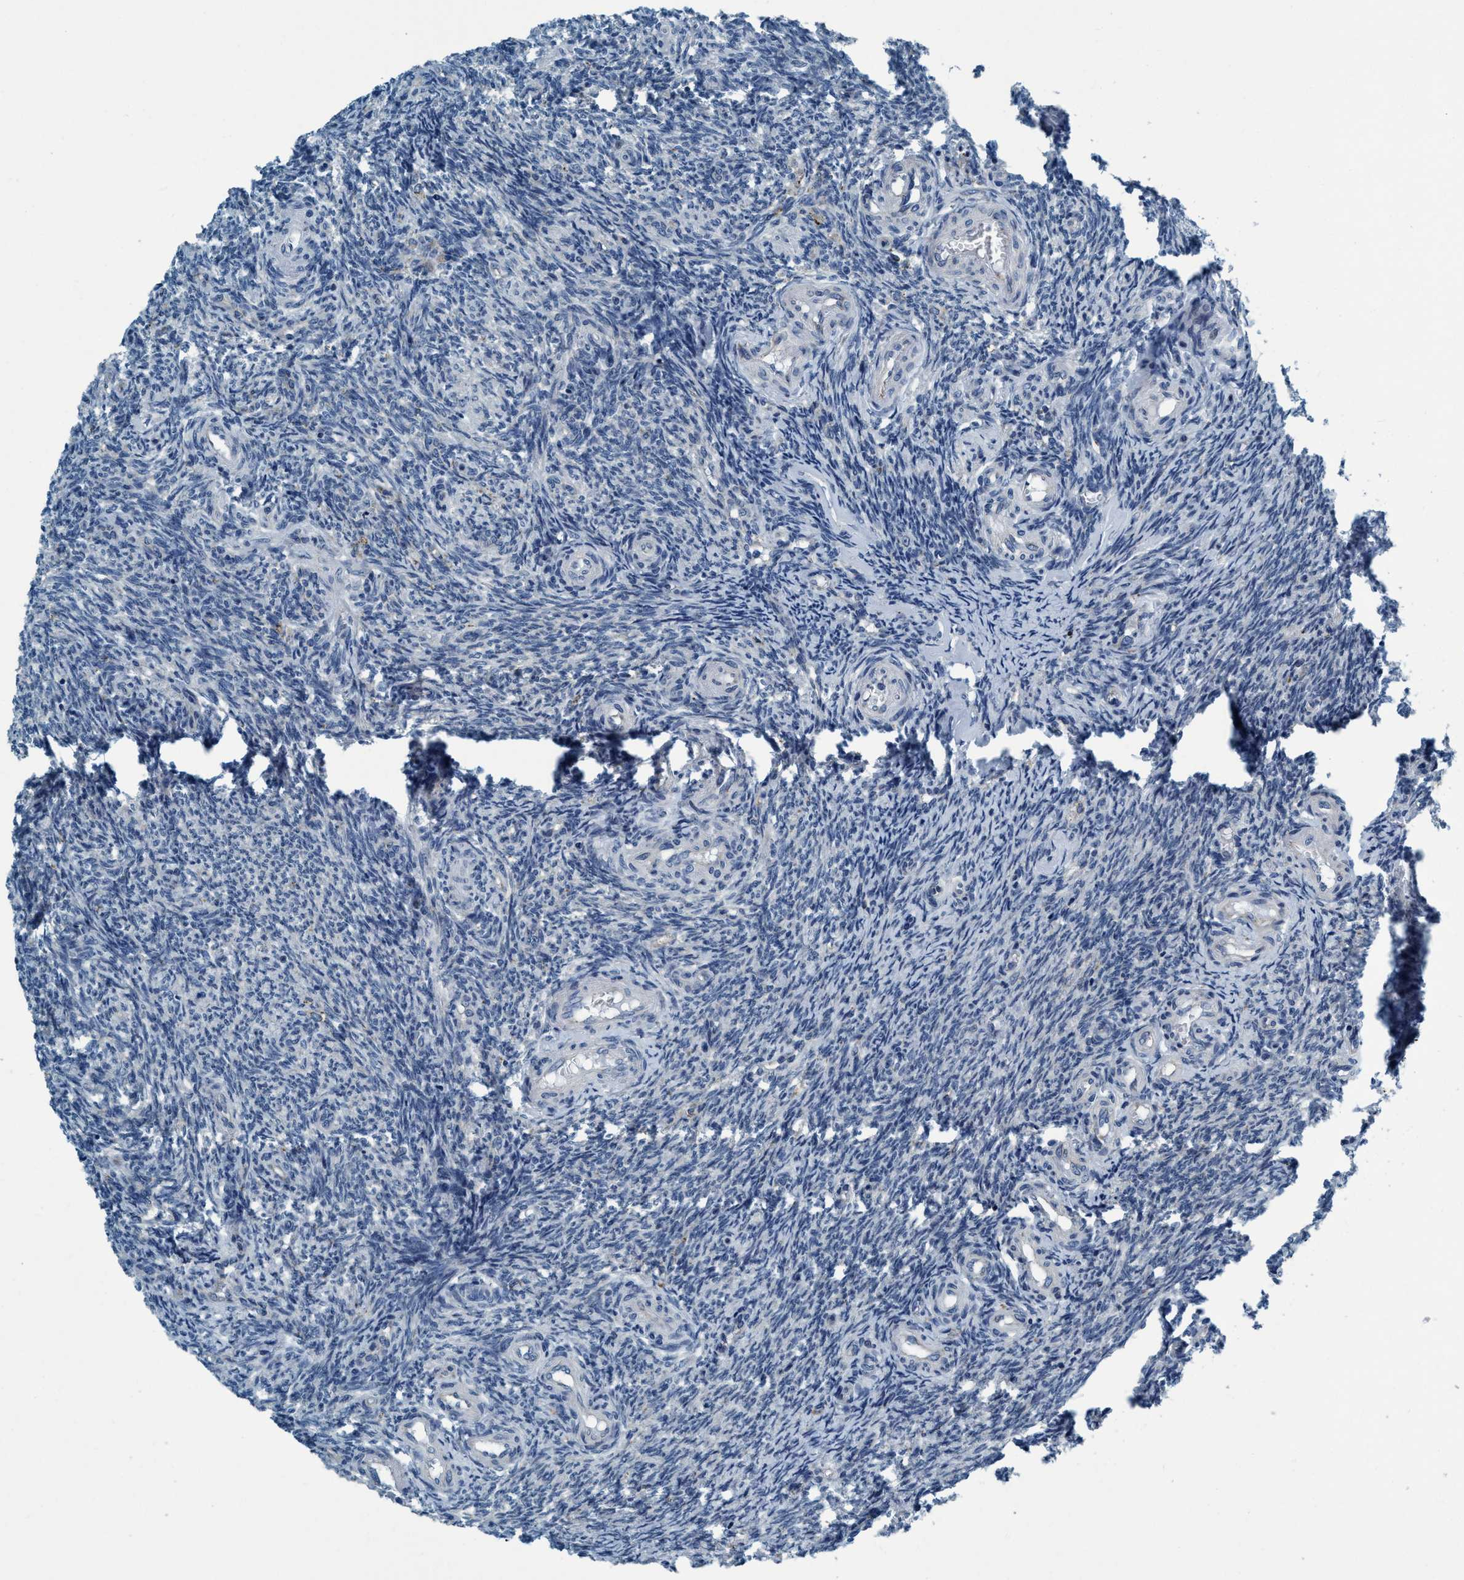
{"staining": {"intensity": "weak", "quantity": "<25%", "location": "cytoplasmic/membranous"}, "tissue": "ovary", "cell_type": "Follicle cells", "image_type": "normal", "snomed": [{"axis": "morphology", "description": "Normal tissue, NOS"}, {"axis": "topography", "description": "Ovary"}], "caption": "Ovary stained for a protein using IHC shows no staining follicle cells.", "gene": "ARMC9", "patient": {"sex": "female", "age": 41}}